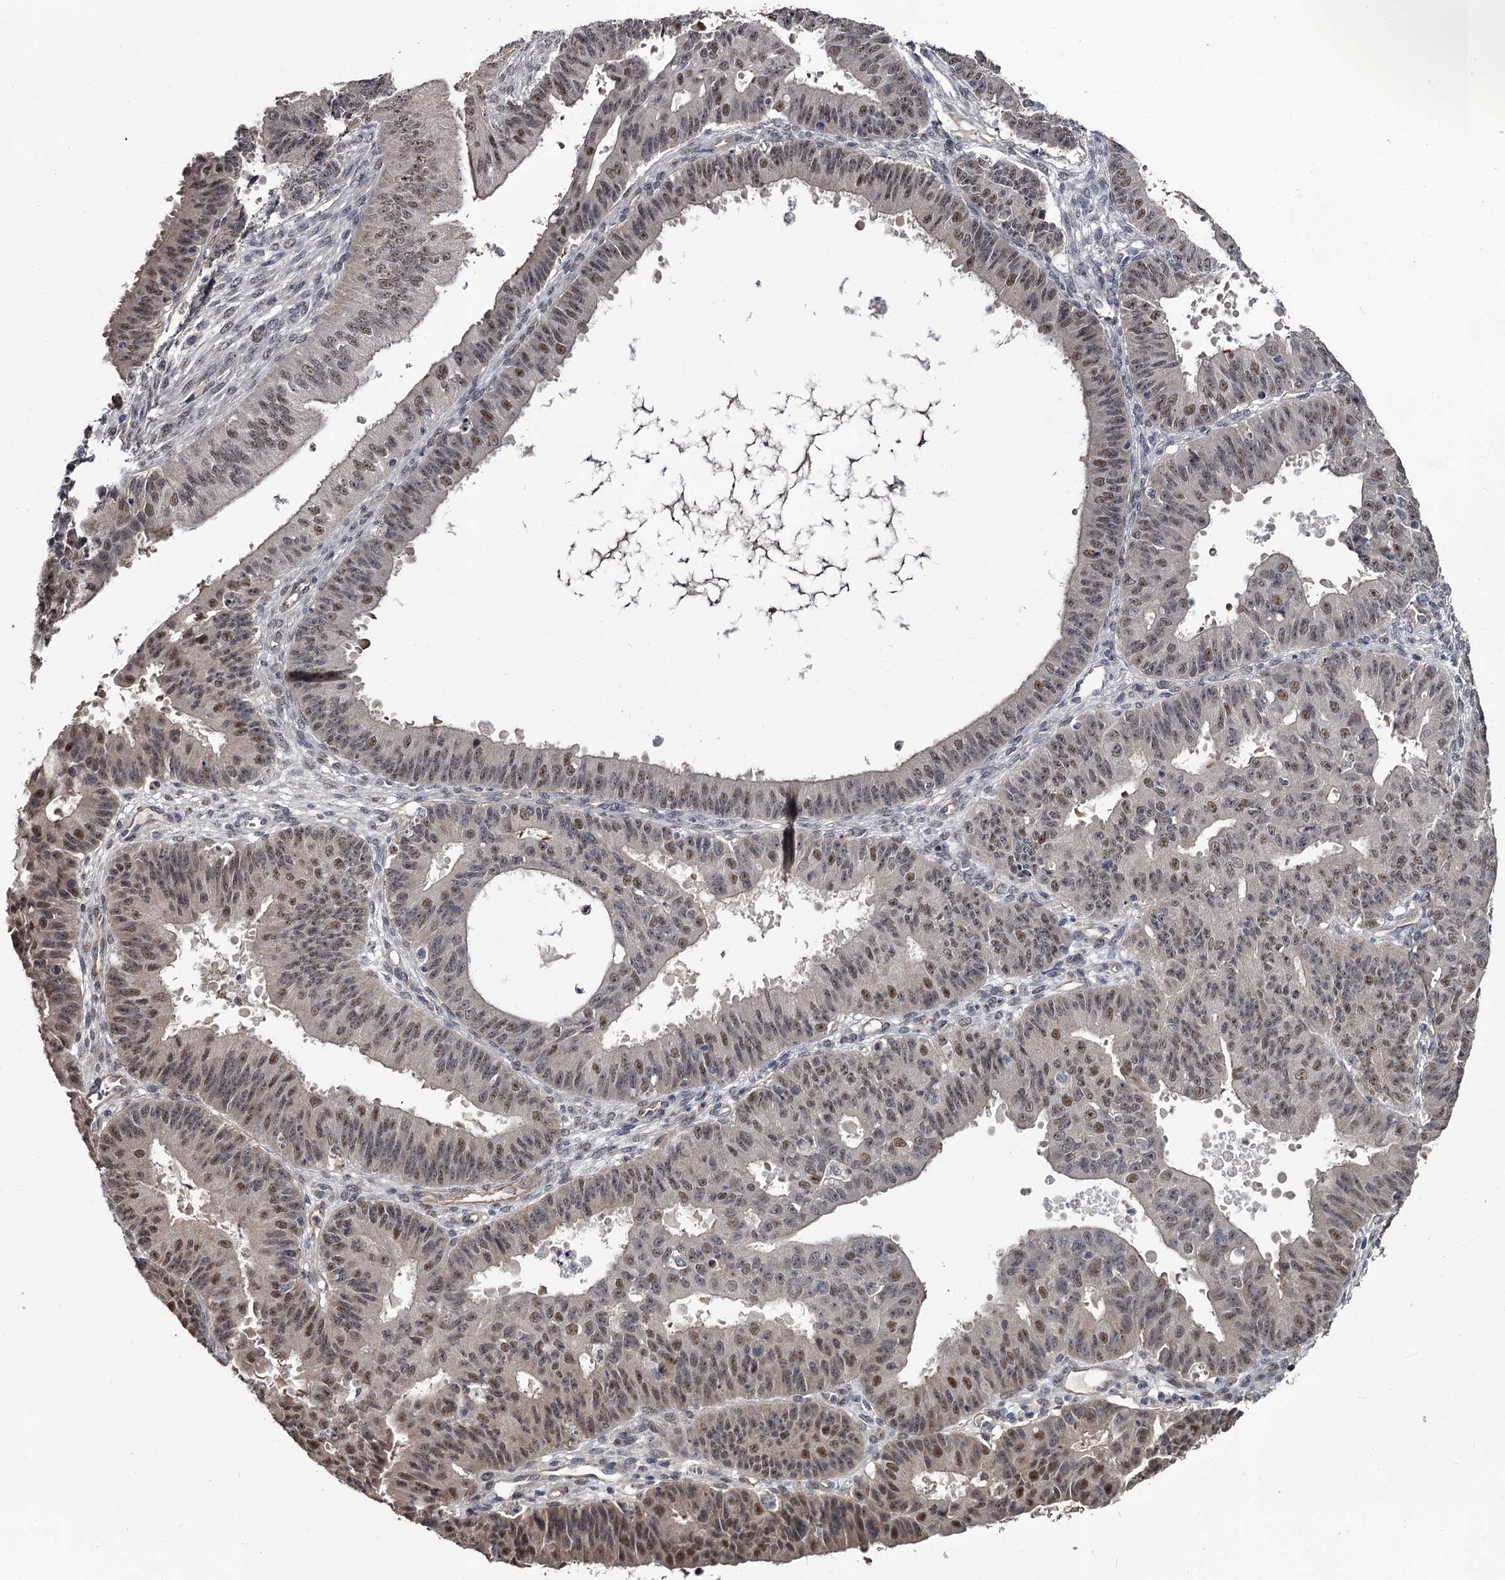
{"staining": {"intensity": "moderate", "quantity": "25%-75%", "location": "nuclear"}, "tissue": "ovarian cancer", "cell_type": "Tumor cells", "image_type": "cancer", "snomed": [{"axis": "morphology", "description": "Carcinoma, endometroid"}, {"axis": "topography", "description": "Appendix"}, {"axis": "topography", "description": "Ovary"}], "caption": "This micrograph exhibits ovarian cancer (endometroid carcinoma) stained with immunohistochemistry (IHC) to label a protein in brown. The nuclear of tumor cells show moderate positivity for the protein. Nuclei are counter-stained blue.", "gene": "PRPF40B", "patient": {"sex": "female", "age": 42}}